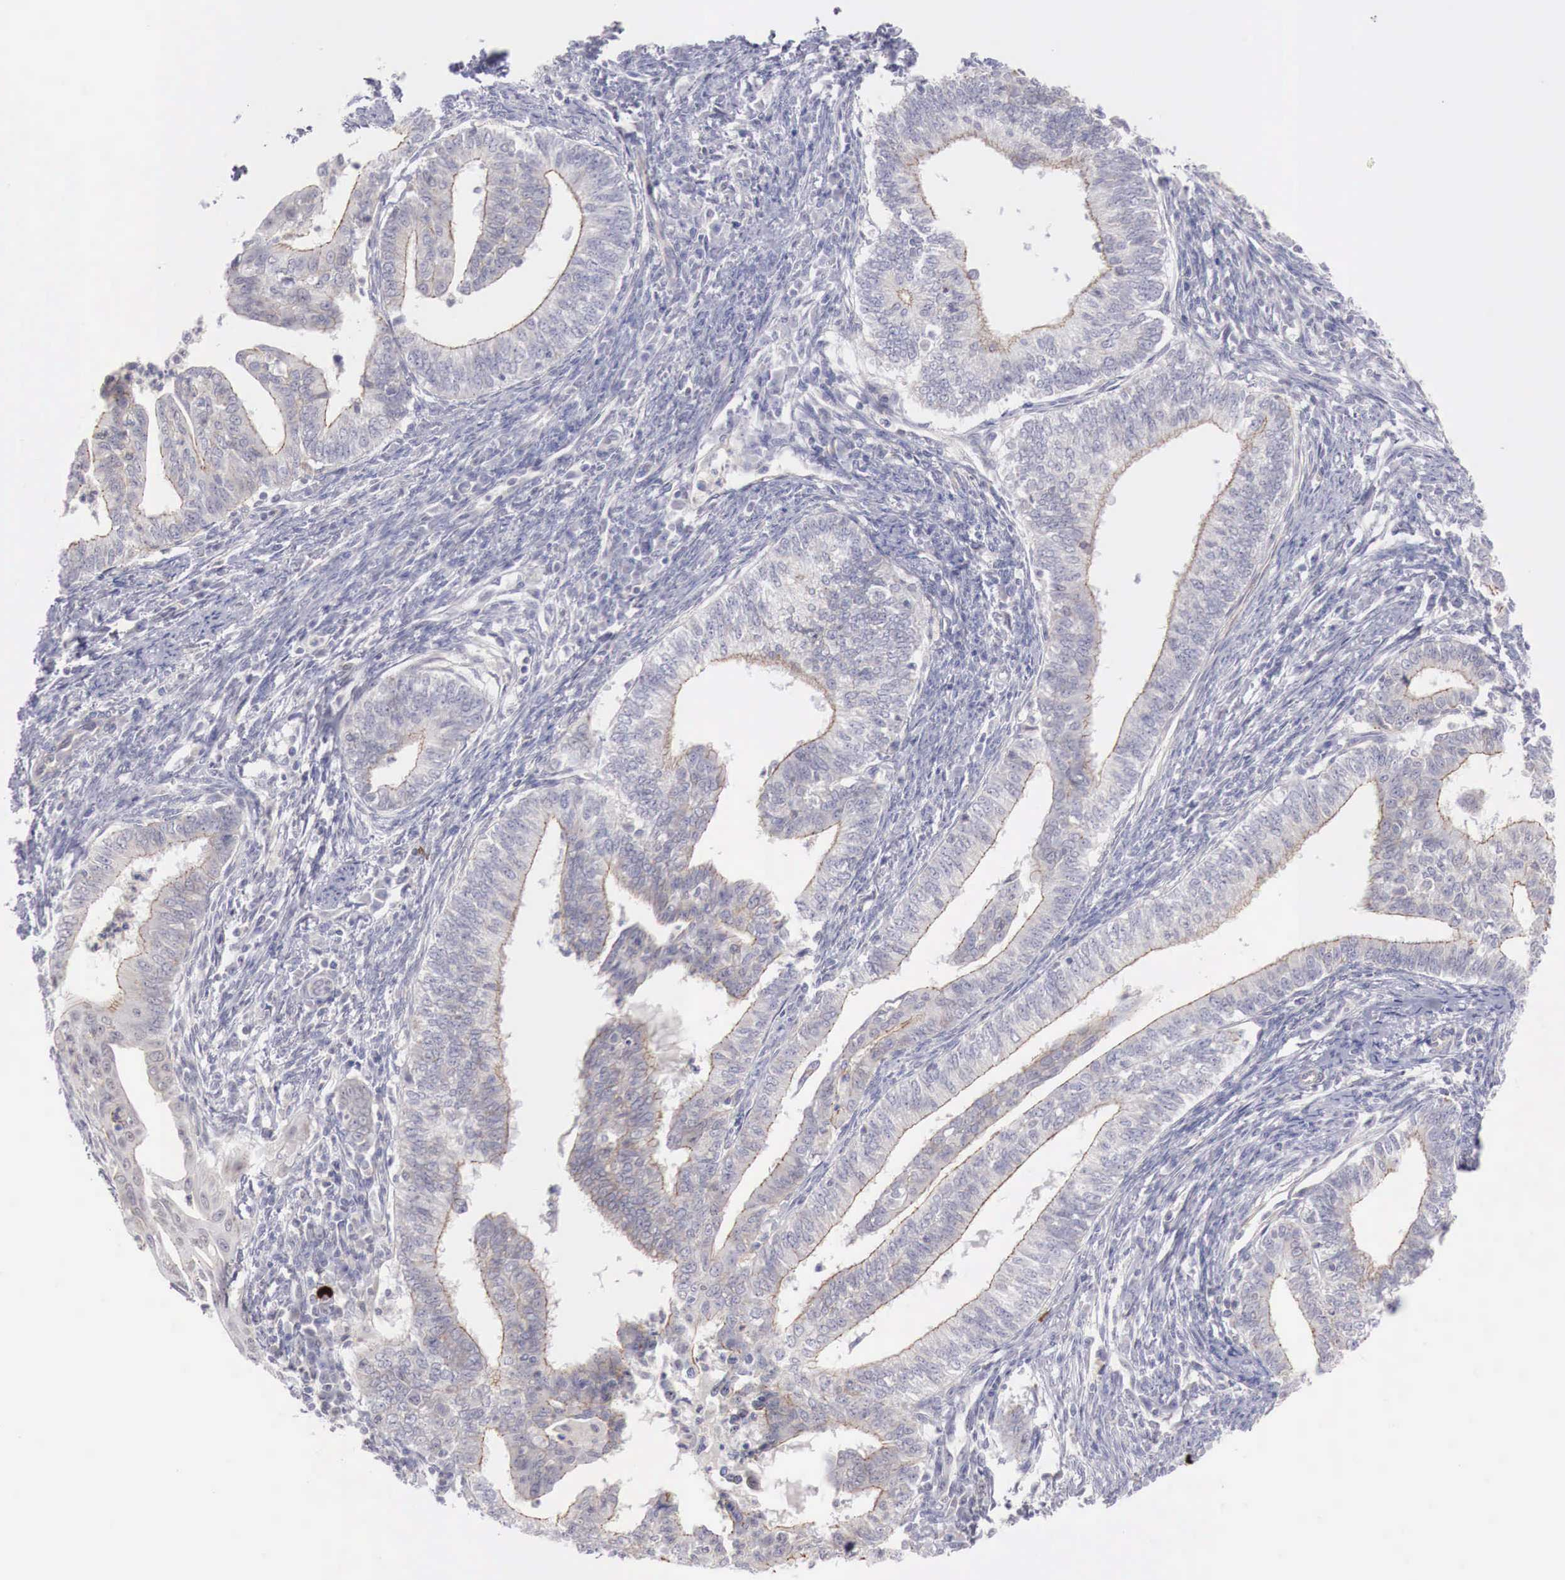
{"staining": {"intensity": "negative", "quantity": "none", "location": "none"}, "tissue": "endometrial cancer", "cell_type": "Tumor cells", "image_type": "cancer", "snomed": [{"axis": "morphology", "description": "Adenocarcinoma, NOS"}, {"axis": "topography", "description": "Endometrium"}], "caption": "An immunohistochemistry (IHC) photomicrograph of adenocarcinoma (endometrial) is shown. There is no staining in tumor cells of adenocarcinoma (endometrial).", "gene": "TRIM13", "patient": {"sex": "female", "age": 66}}